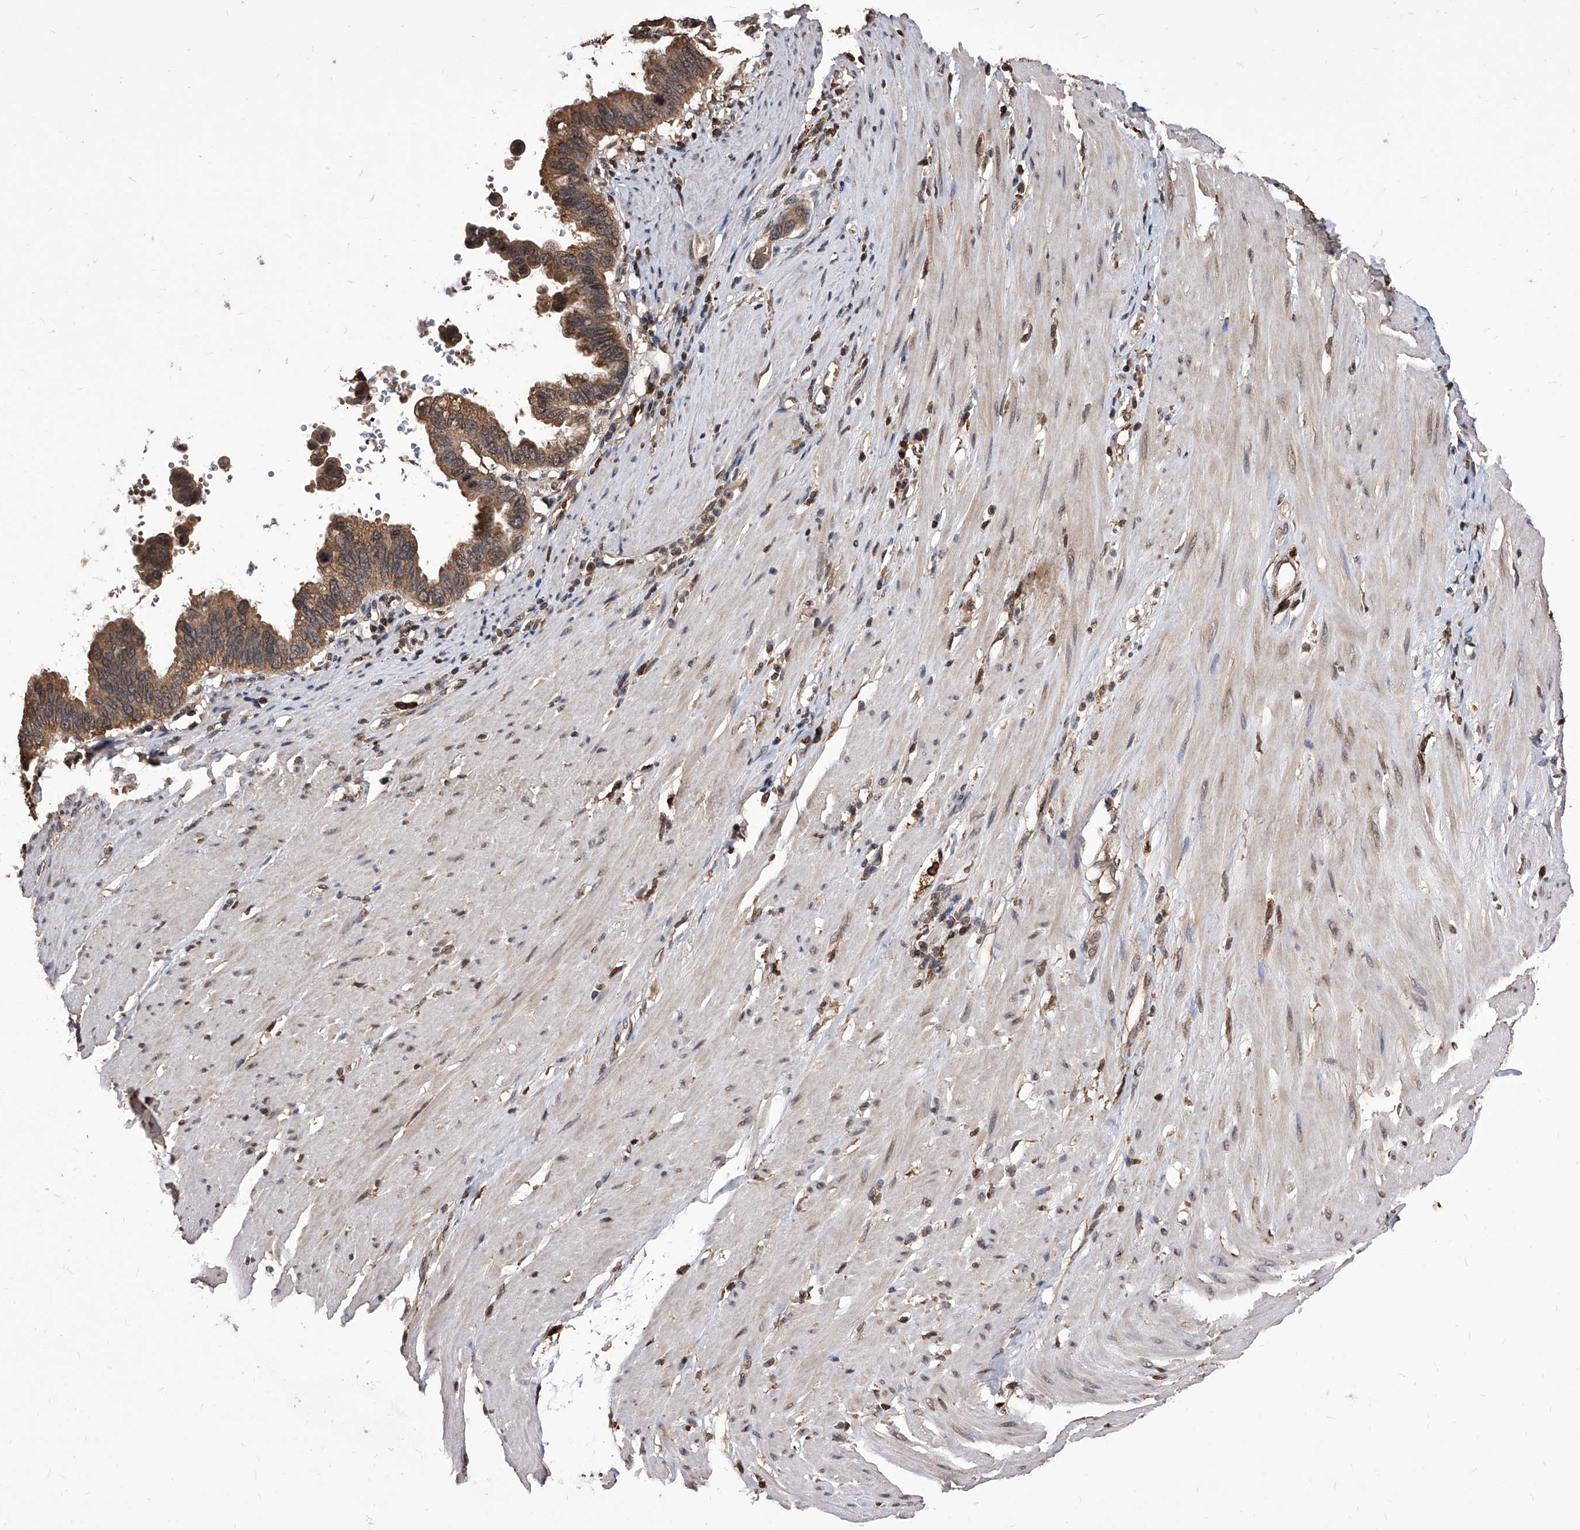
{"staining": {"intensity": "moderate", "quantity": ">75%", "location": "cytoplasmic/membranous,nuclear"}, "tissue": "pancreatic cancer", "cell_type": "Tumor cells", "image_type": "cancer", "snomed": [{"axis": "morphology", "description": "Adenocarcinoma, NOS"}, {"axis": "topography", "description": "Pancreas"}], "caption": "Immunohistochemical staining of adenocarcinoma (pancreatic) reveals medium levels of moderate cytoplasmic/membranous and nuclear protein positivity in approximately >75% of tumor cells.", "gene": "ID1", "patient": {"sex": "female", "age": 56}}